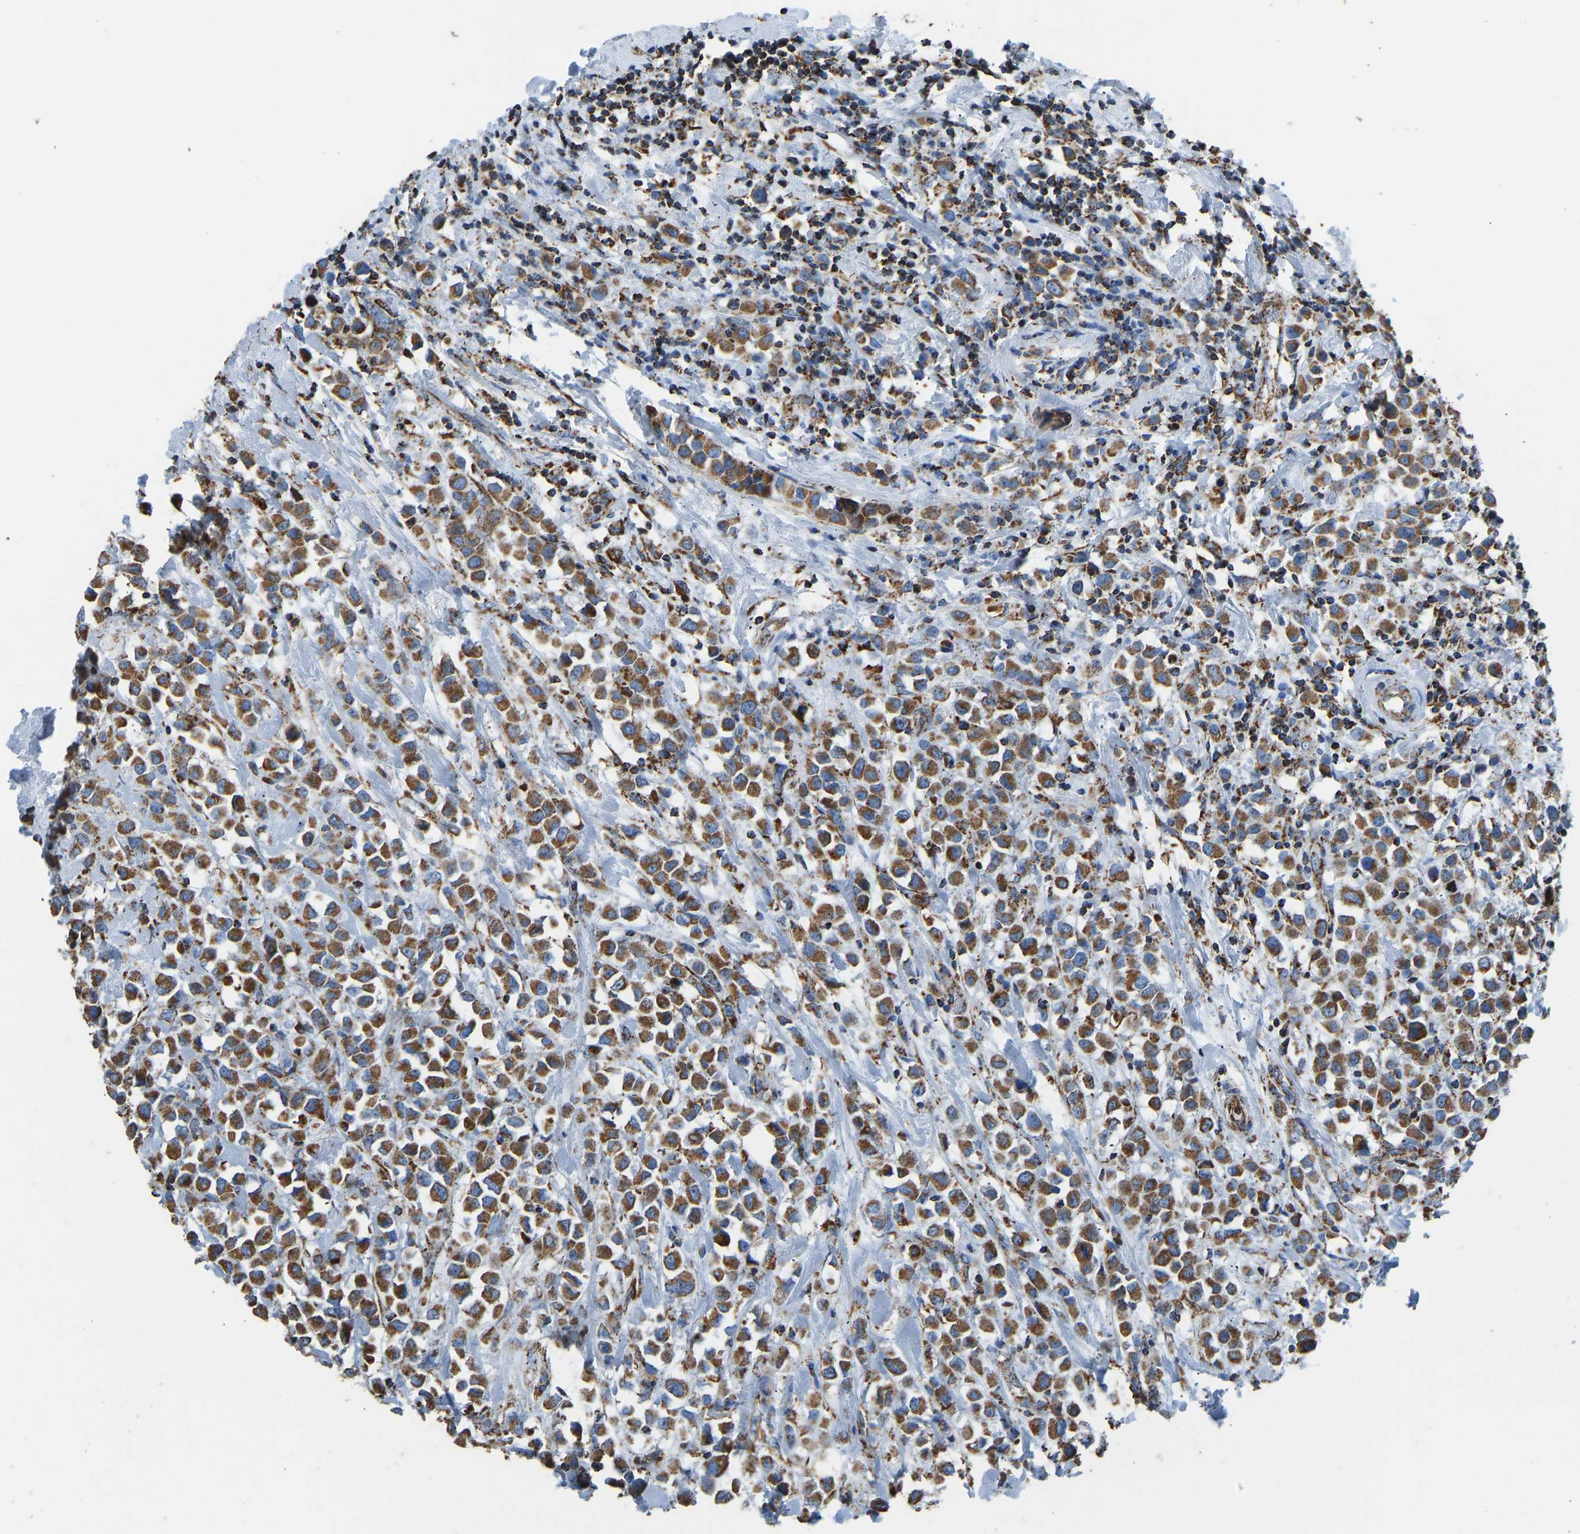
{"staining": {"intensity": "moderate", "quantity": ">75%", "location": "cytoplasmic/membranous"}, "tissue": "breast cancer", "cell_type": "Tumor cells", "image_type": "cancer", "snomed": [{"axis": "morphology", "description": "Duct carcinoma"}, {"axis": "topography", "description": "Breast"}], "caption": "Breast infiltrating ductal carcinoma stained with a brown dye demonstrates moderate cytoplasmic/membranous positive positivity in about >75% of tumor cells.", "gene": "IRX6", "patient": {"sex": "female", "age": 61}}